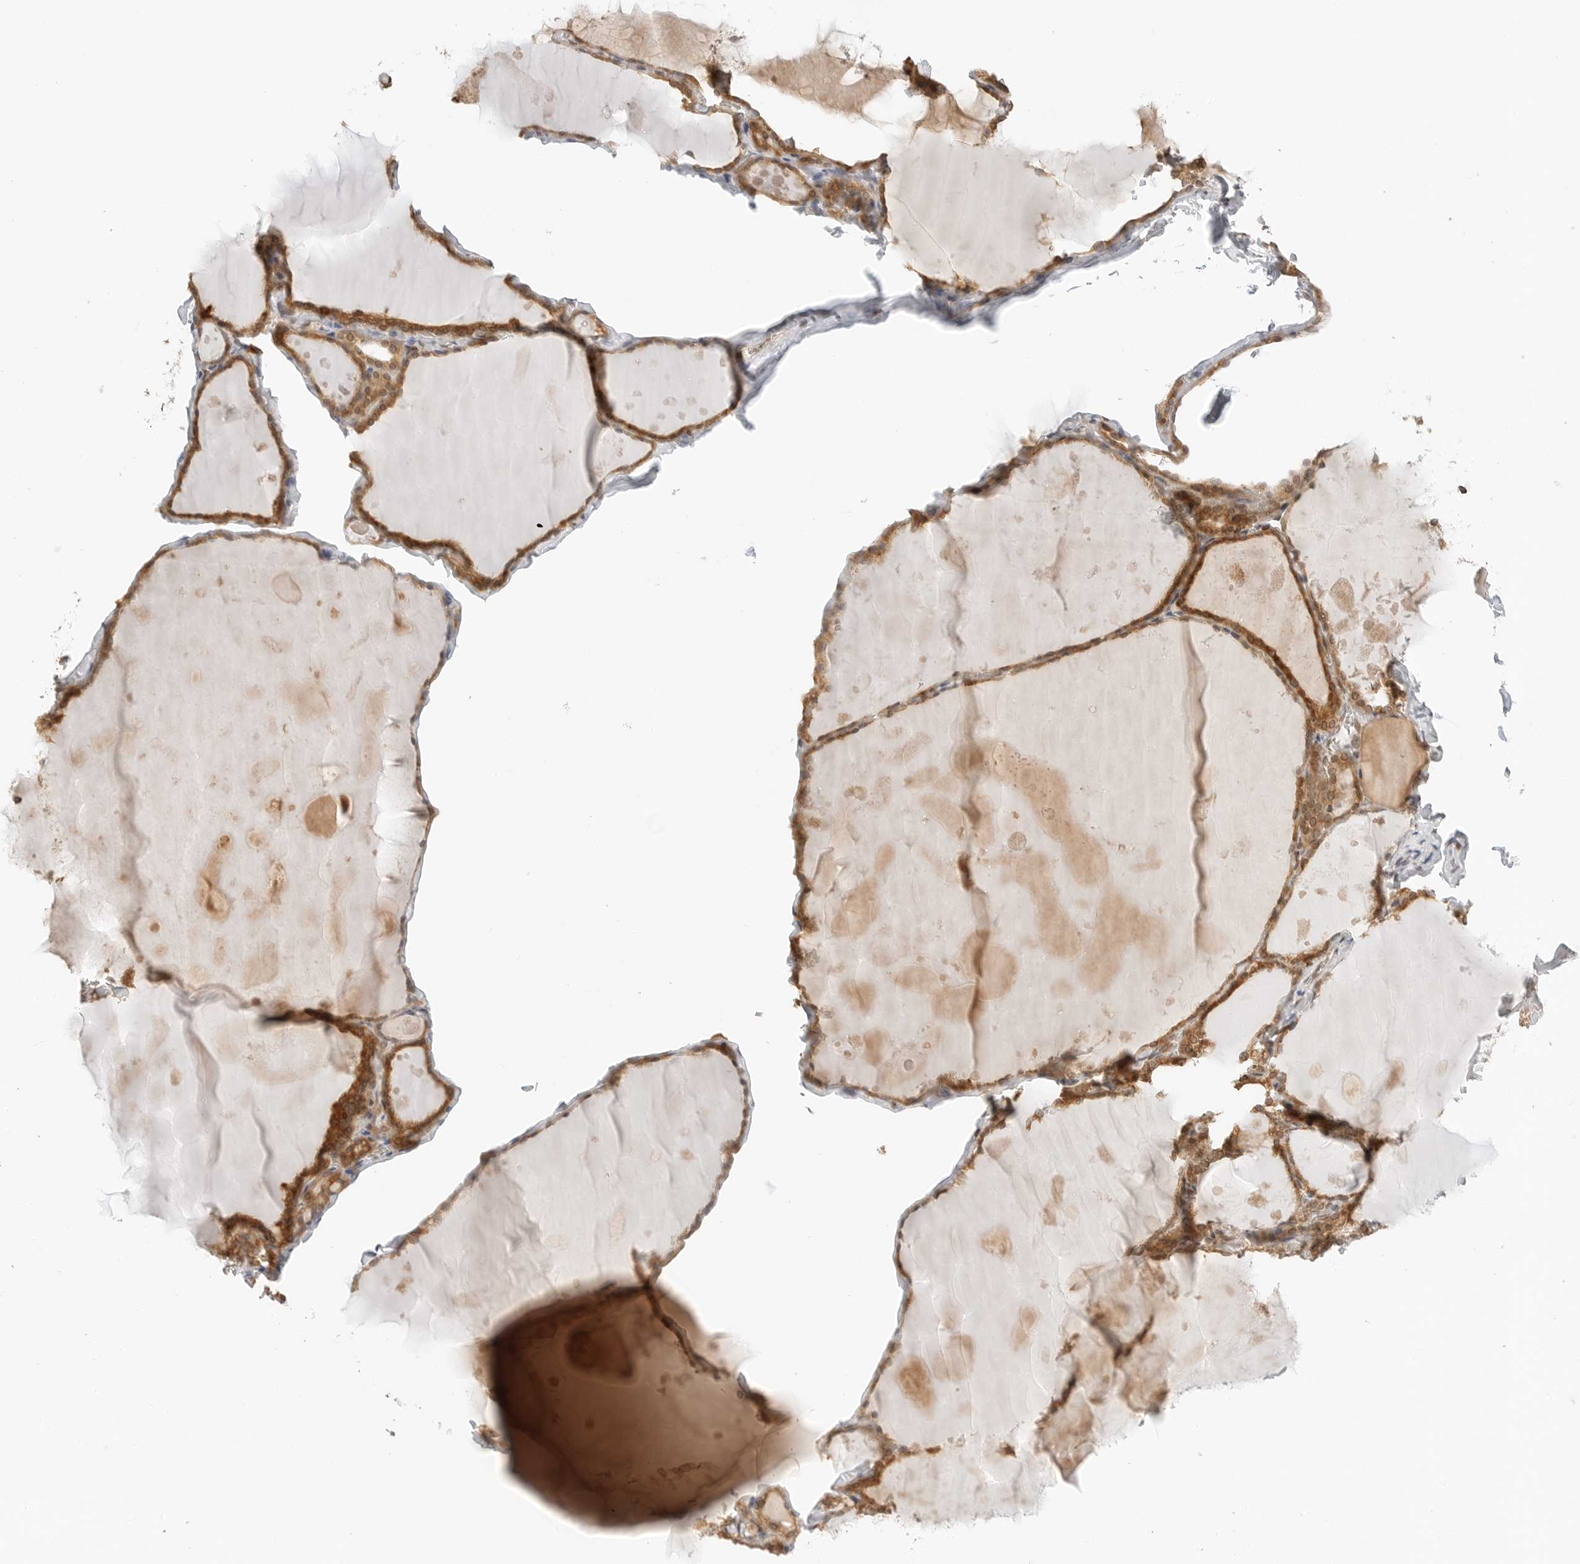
{"staining": {"intensity": "strong", "quantity": ">75%", "location": "cytoplasmic/membranous"}, "tissue": "thyroid gland", "cell_type": "Glandular cells", "image_type": "normal", "snomed": [{"axis": "morphology", "description": "Normal tissue, NOS"}, {"axis": "topography", "description": "Thyroid gland"}], "caption": "Glandular cells exhibit high levels of strong cytoplasmic/membranous staining in about >75% of cells in normal thyroid gland.", "gene": "POLH", "patient": {"sex": "male", "age": 56}}